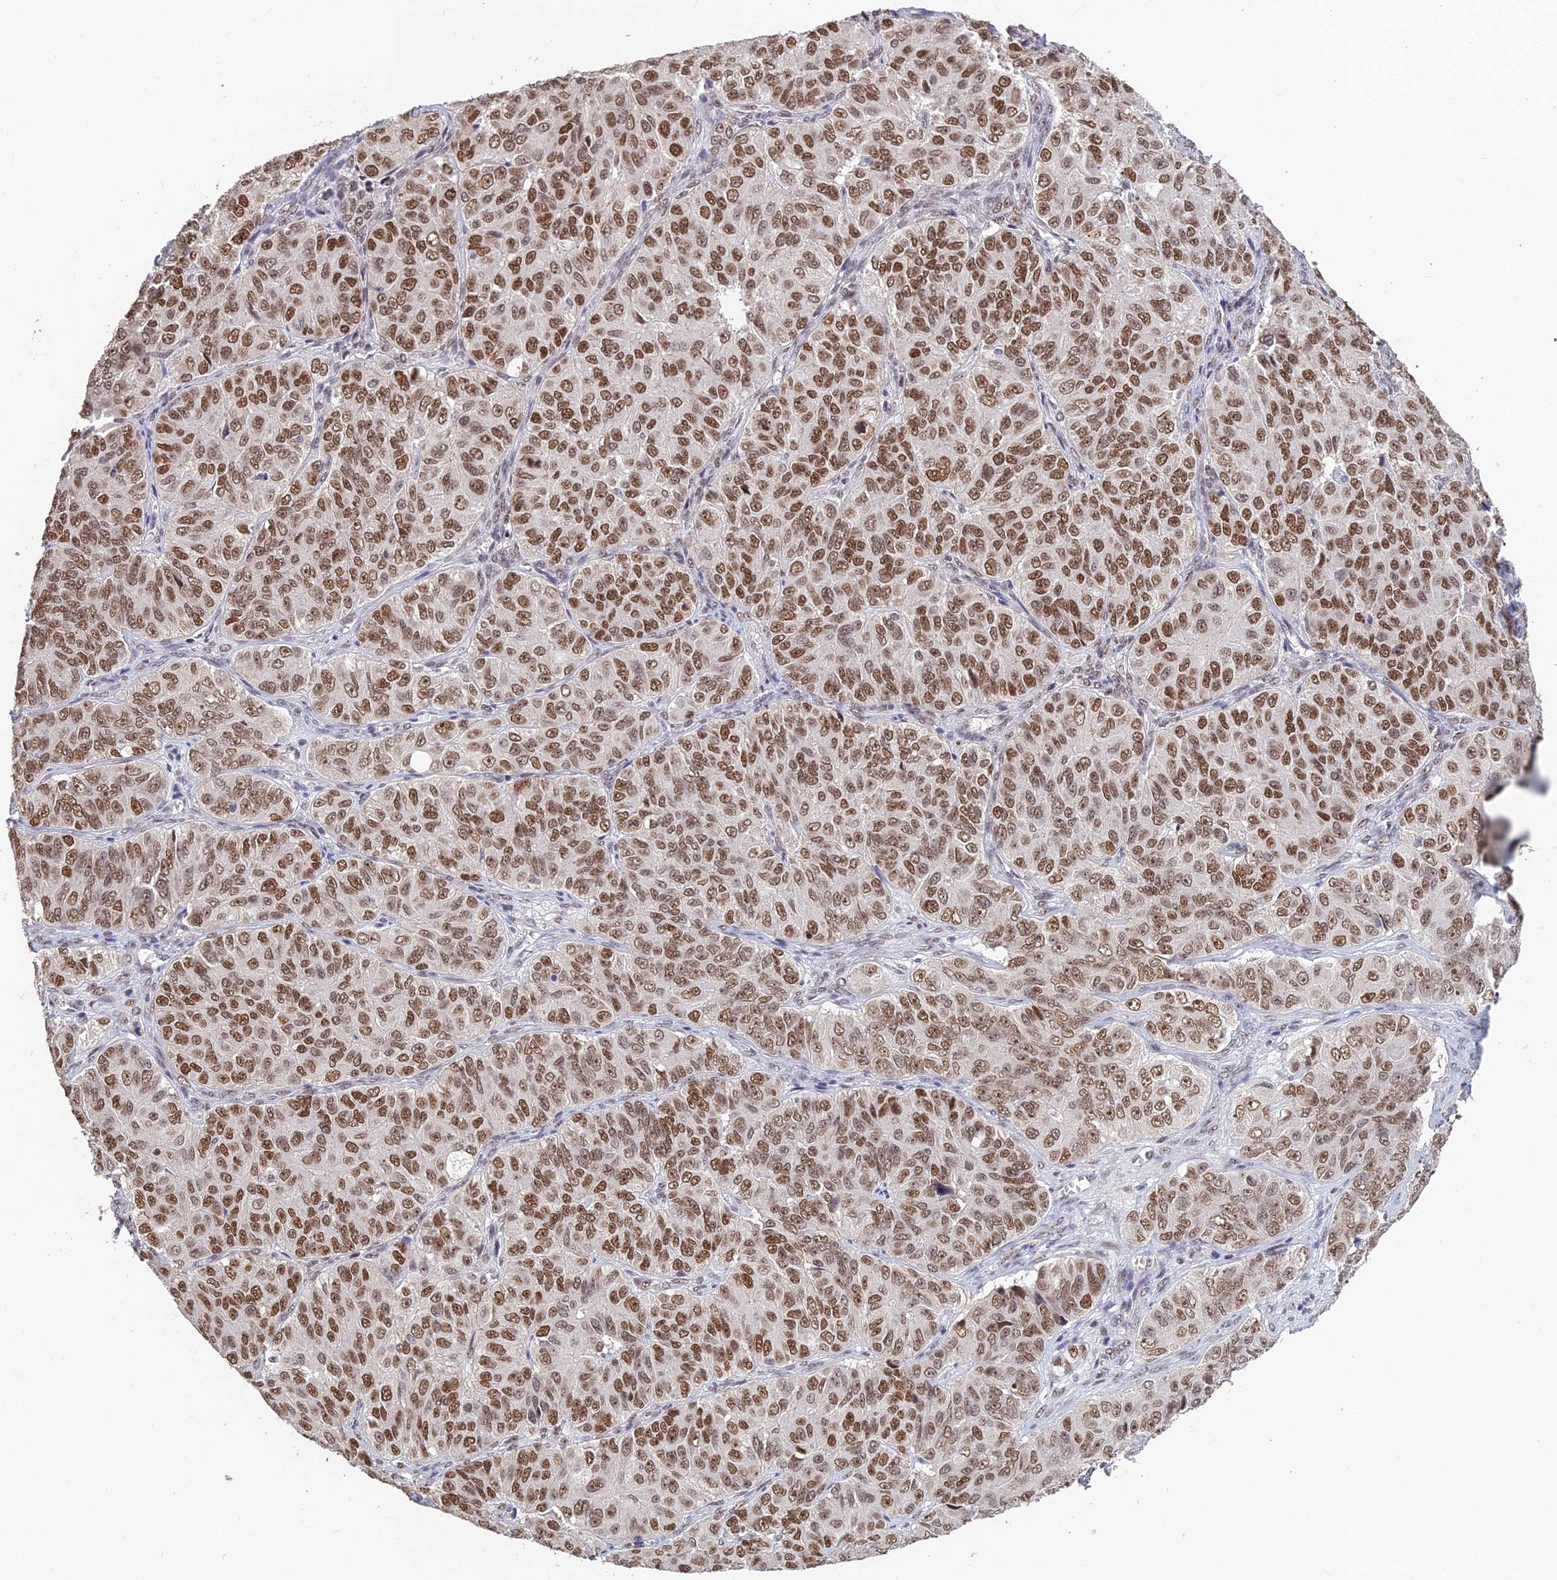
{"staining": {"intensity": "strong", "quantity": ">75%", "location": "nuclear"}, "tissue": "ovarian cancer", "cell_type": "Tumor cells", "image_type": "cancer", "snomed": [{"axis": "morphology", "description": "Carcinoma, endometroid"}, {"axis": "topography", "description": "Ovary"}], "caption": "This is a histology image of immunohistochemistry staining of endometroid carcinoma (ovarian), which shows strong expression in the nuclear of tumor cells.", "gene": "POLR1G", "patient": {"sex": "female", "age": 51}}